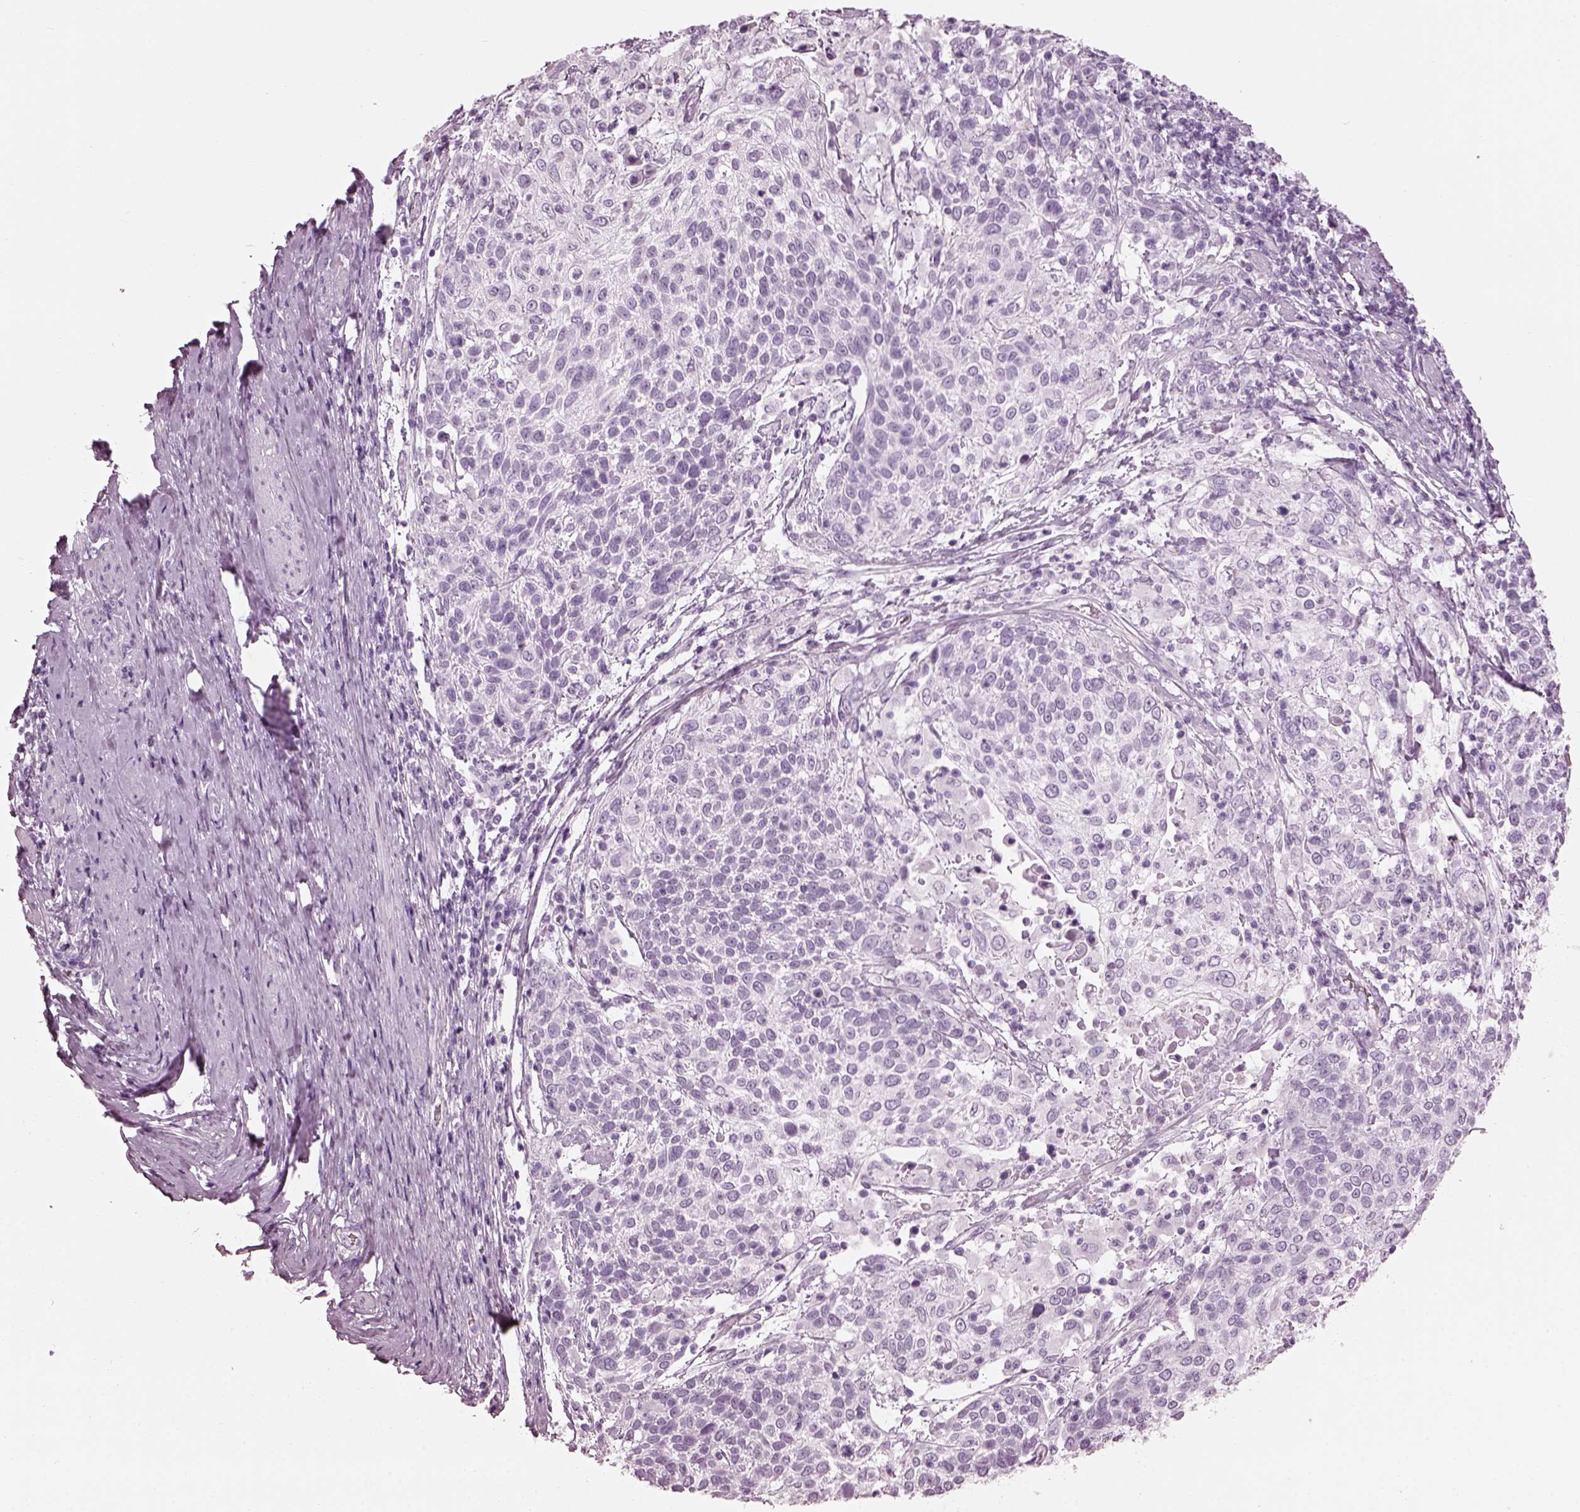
{"staining": {"intensity": "negative", "quantity": "none", "location": "none"}, "tissue": "cervical cancer", "cell_type": "Tumor cells", "image_type": "cancer", "snomed": [{"axis": "morphology", "description": "Squamous cell carcinoma, NOS"}, {"axis": "topography", "description": "Cervix"}], "caption": "A photomicrograph of cervical cancer stained for a protein reveals no brown staining in tumor cells.", "gene": "TCHHL1", "patient": {"sex": "female", "age": 61}}